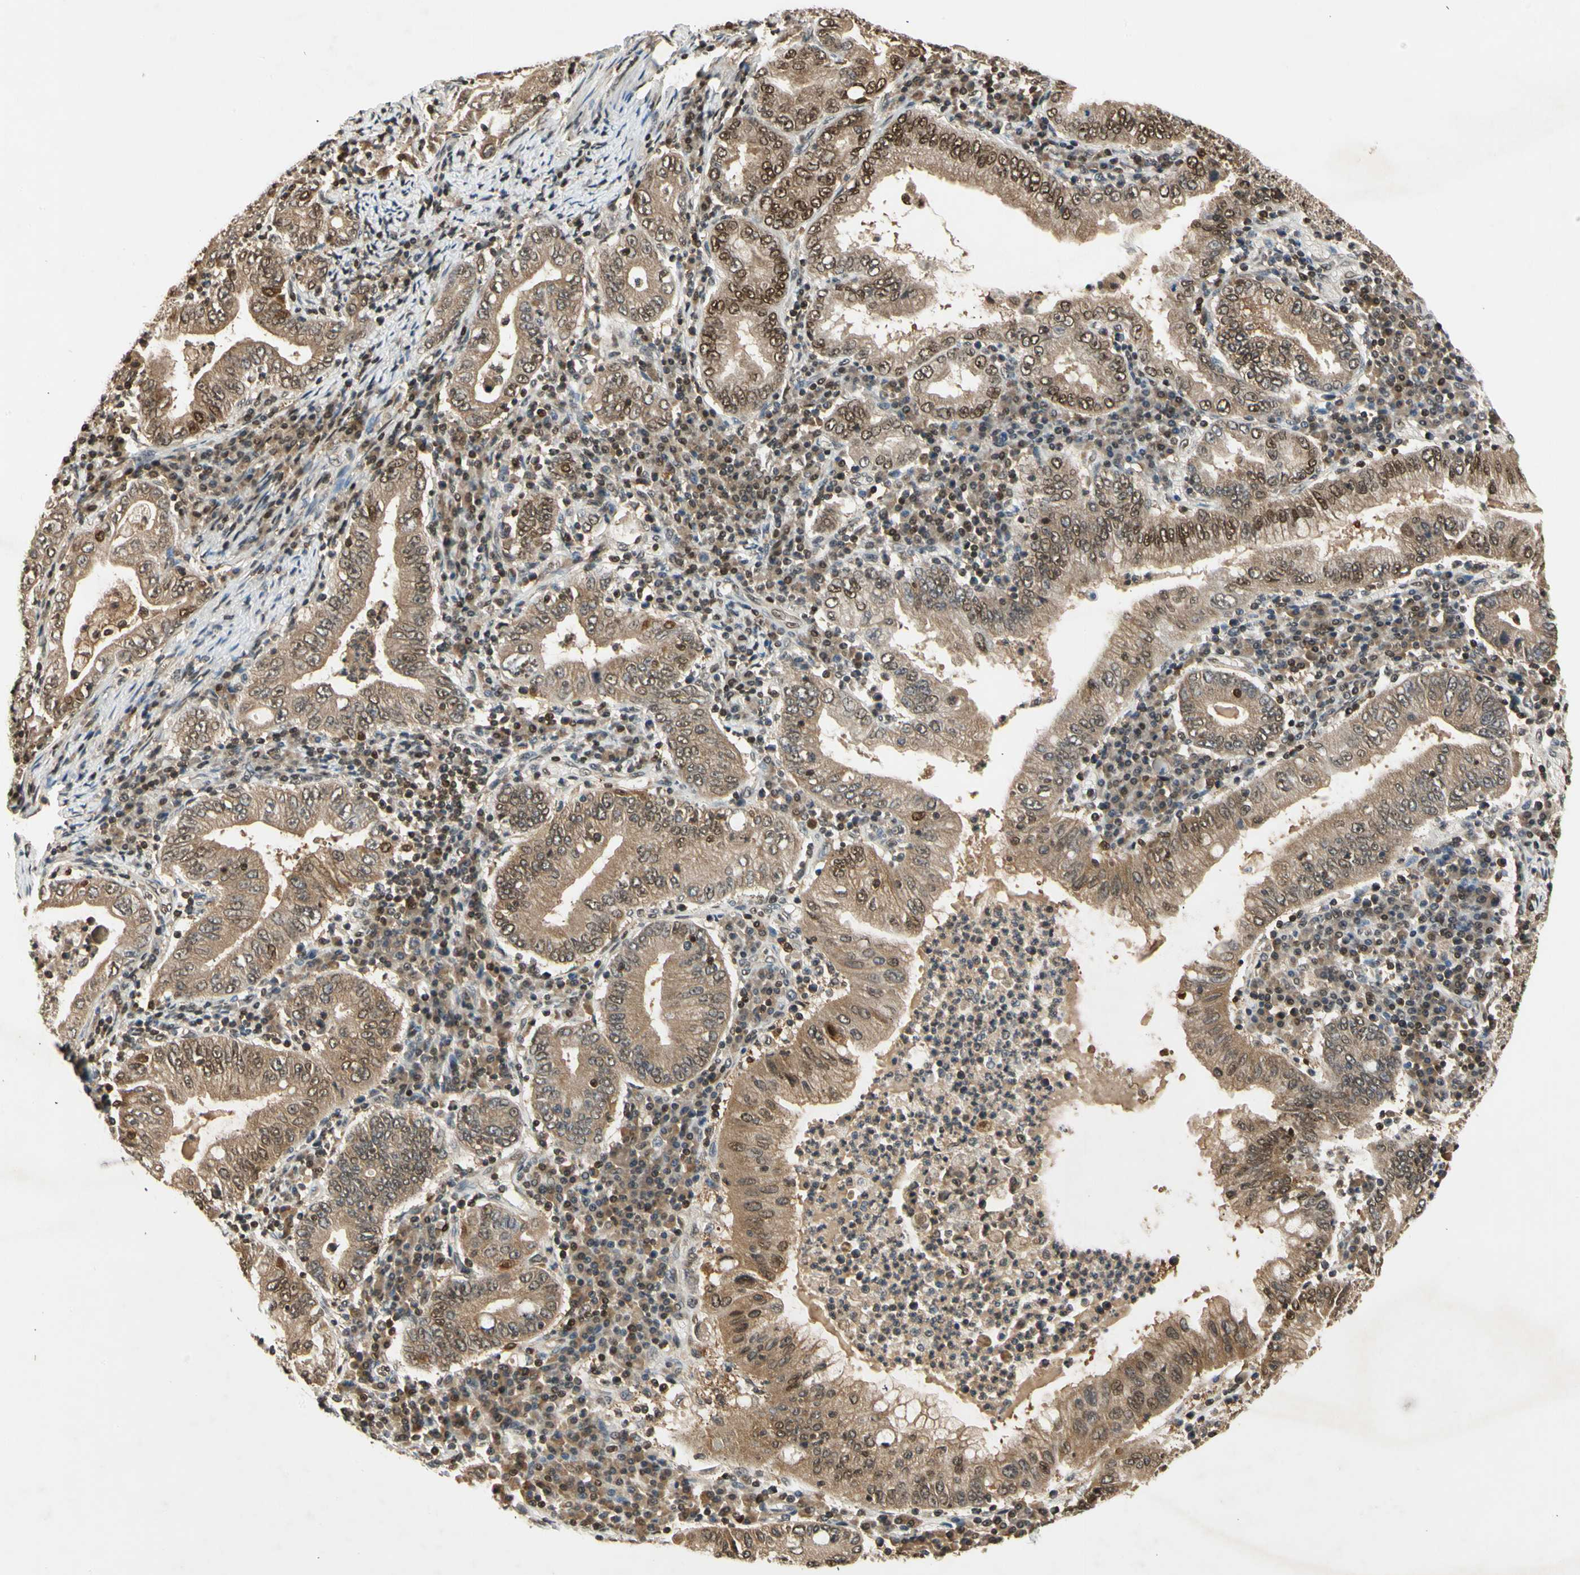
{"staining": {"intensity": "moderate", "quantity": ">75%", "location": "cytoplasmic/membranous"}, "tissue": "stomach cancer", "cell_type": "Tumor cells", "image_type": "cancer", "snomed": [{"axis": "morphology", "description": "Normal tissue, NOS"}, {"axis": "morphology", "description": "Adenocarcinoma, NOS"}, {"axis": "topography", "description": "Esophagus"}, {"axis": "topography", "description": "Stomach, upper"}, {"axis": "topography", "description": "Peripheral nerve tissue"}], "caption": "Tumor cells reveal medium levels of moderate cytoplasmic/membranous staining in approximately >75% of cells in adenocarcinoma (stomach). Using DAB (brown) and hematoxylin (blue) stains, captured at high magnification using brightfield microscopy.", "gene": "GSR", "patient": {"sex": "male", "age": 62}}